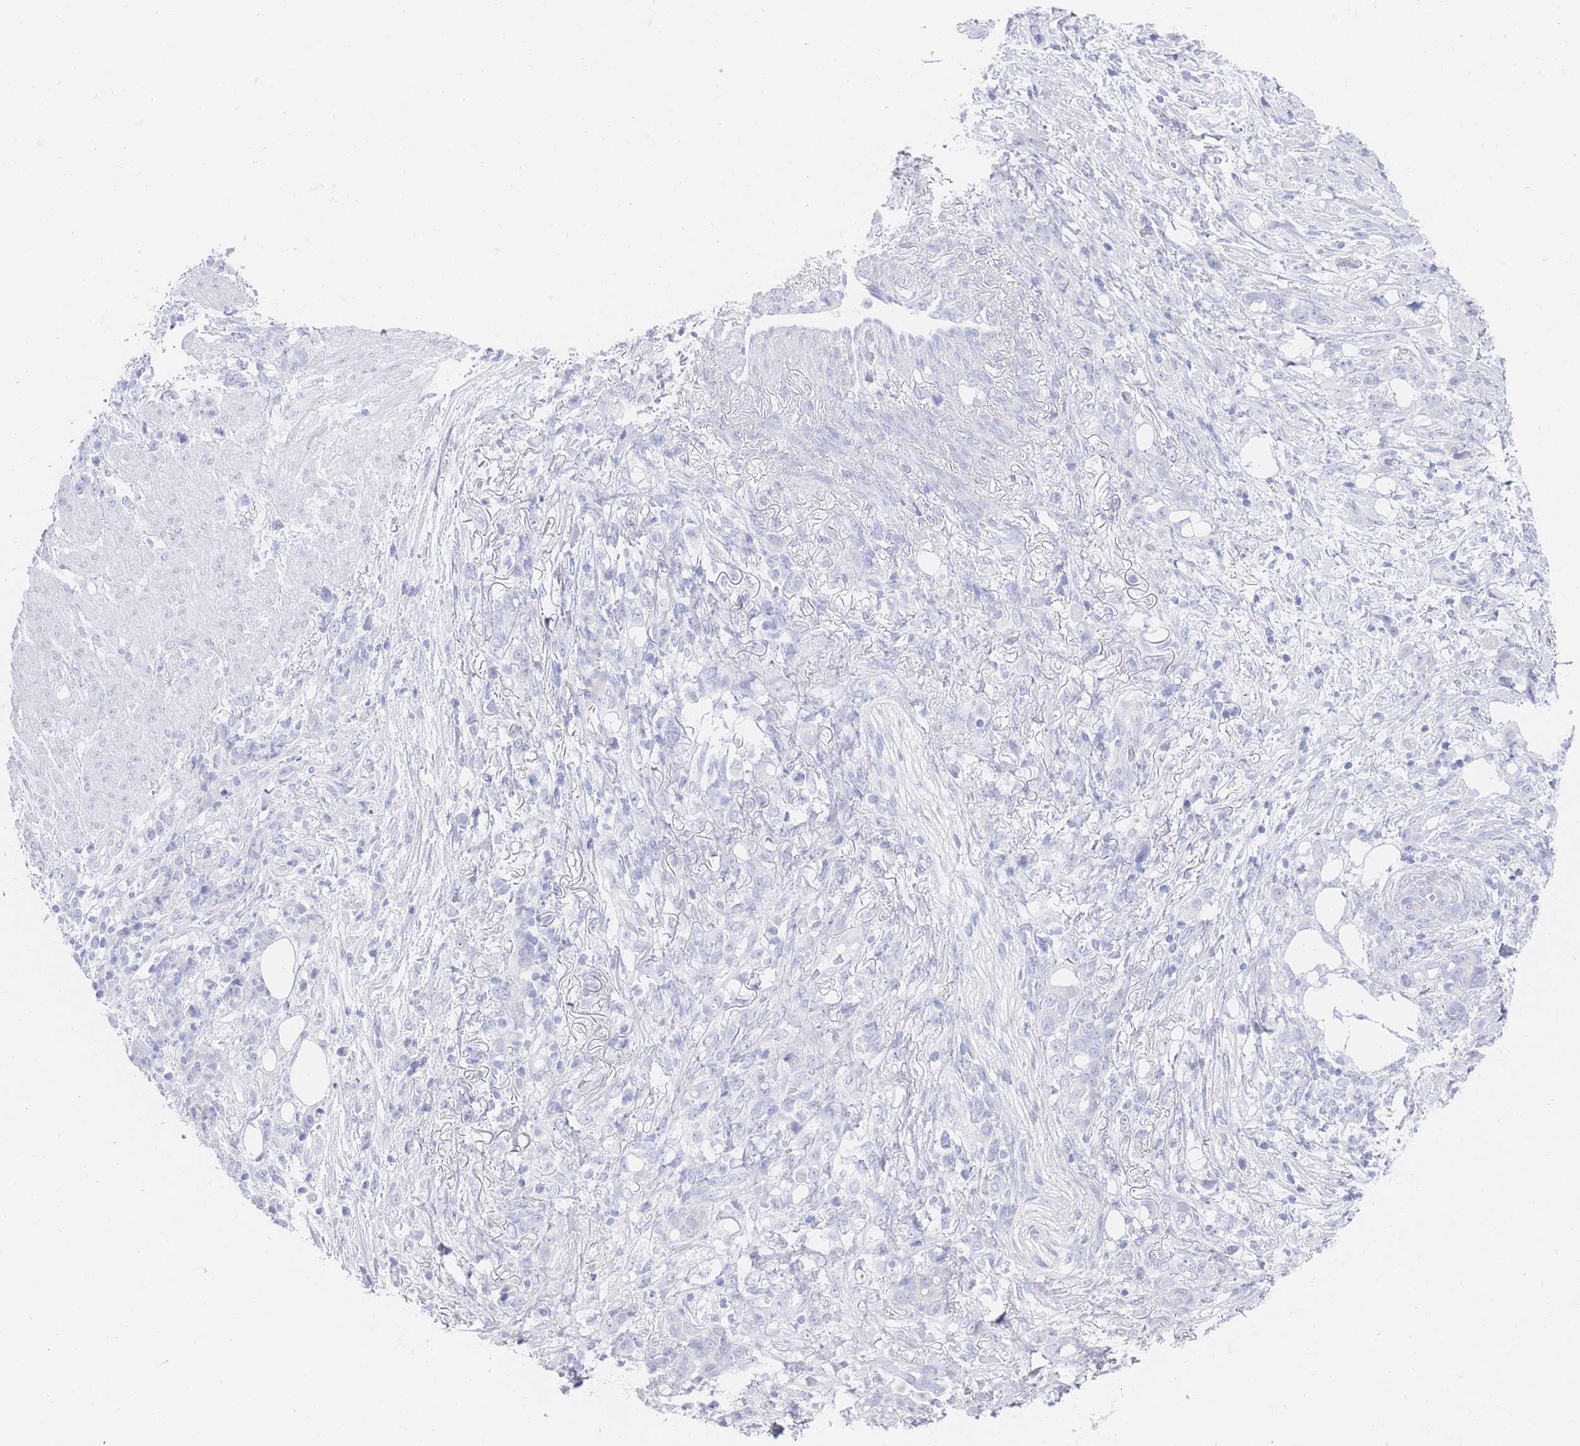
{"staining": {"intensity": "negative", "quantity": "none", "location": "none"}, "tissue": "stomach cancer", "cell_type": "Tumor cells", "image_type": "cancer", "snomed": [{"axis": "morphology", "description": "Normal tissue, NOS"}, {"axis": "morphology", "description": "Adenocarcinoma, NOS"}, {"axis": "topography", "description": "Stomach"}], "caption": "Micrograph shows no significant protein expression in tumor cells of stomach adenocarcinoma.", "gene": "LRRC37A", "patient": {"sex": "female", "age": 79}}